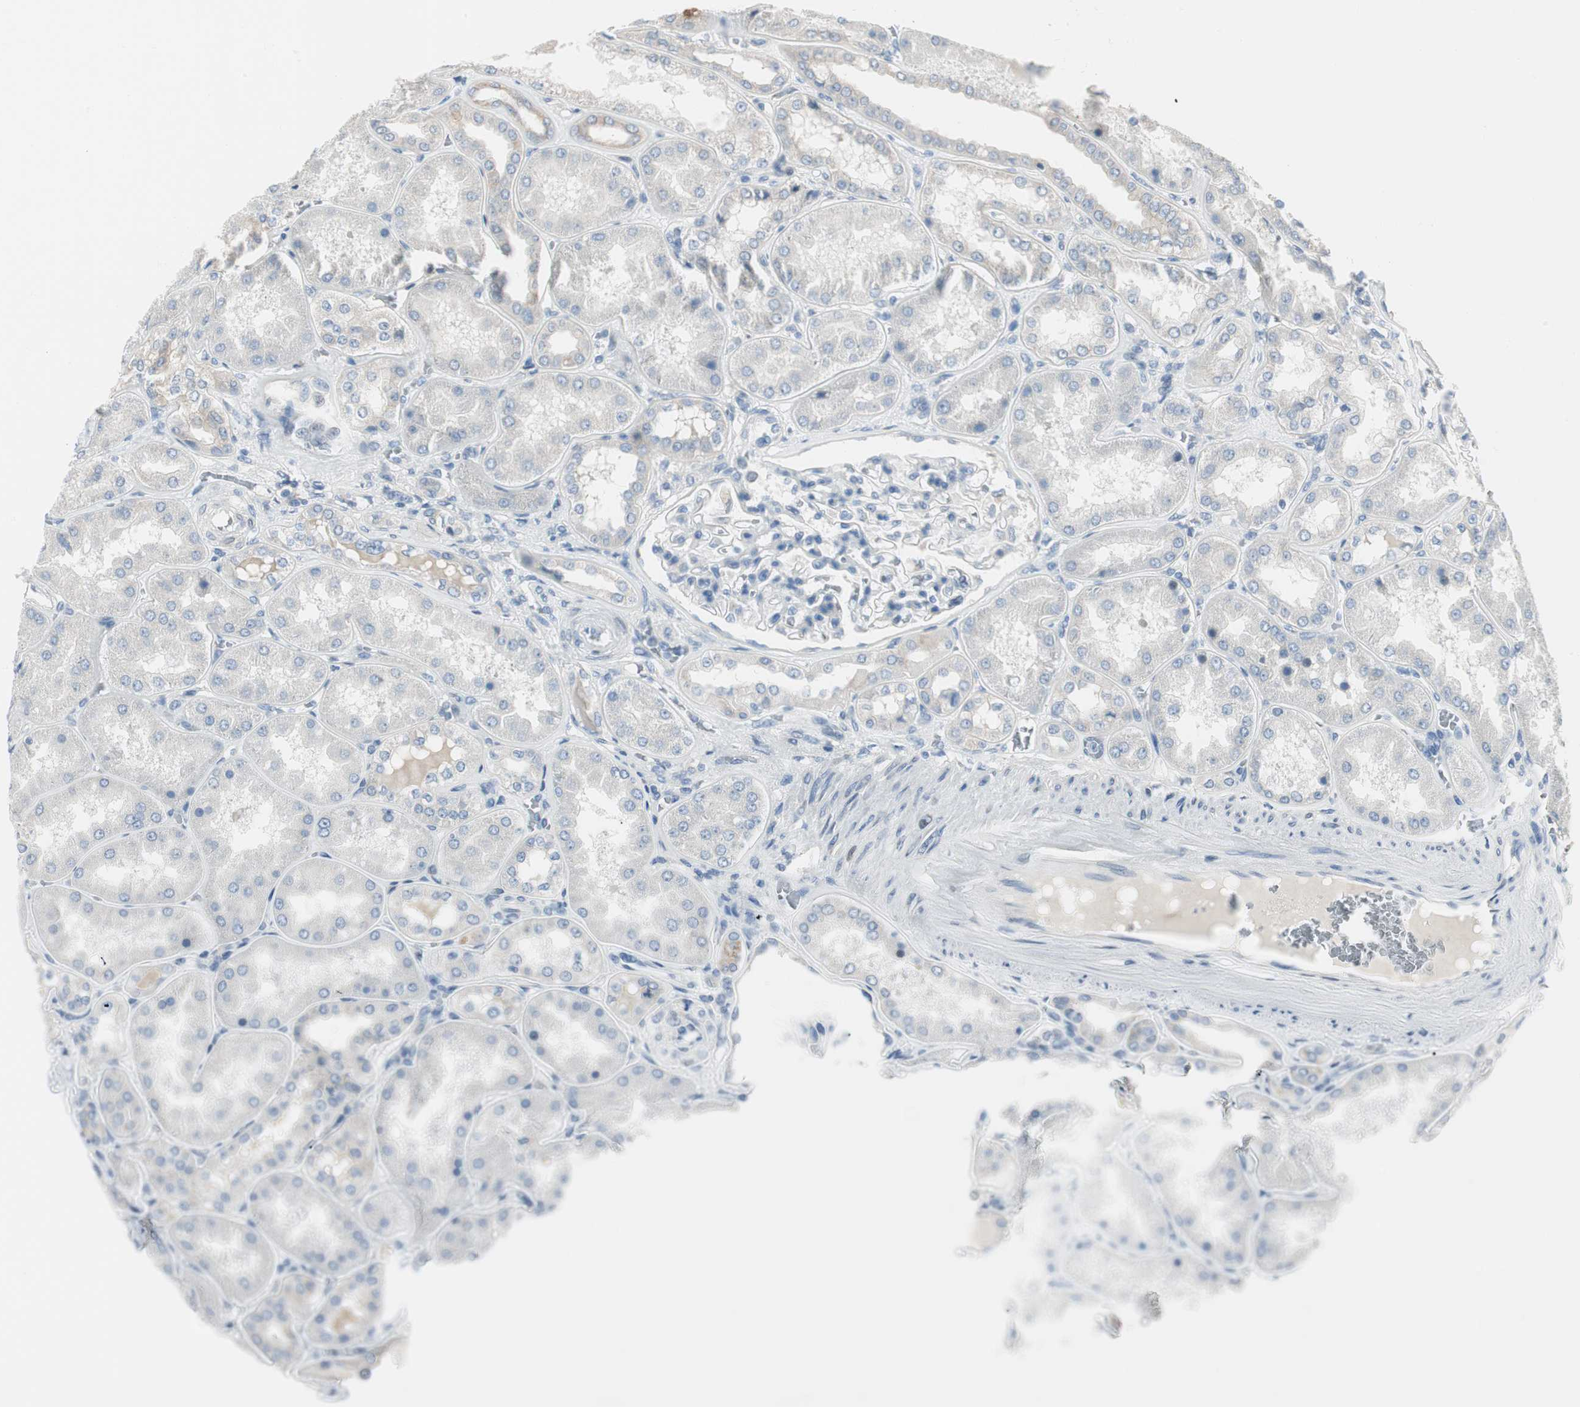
{"staining": {"intensity": "negative", "quantity": "none", "location": "none"}, "tissue": "kidney", "cell_type": "Cells in glomeruli", "image_type": "normal", "snomed": [{"axis": "morphology", "description": "Normal tissue, NOS"}, {"axis": "topography", "description": "Kidney"}], "caption": "IHC of unremarkable human kidney displays no staining in cells in glomeruli.", "gene": "SPINK4", "patient": {"sex": "female", "age": 56}}